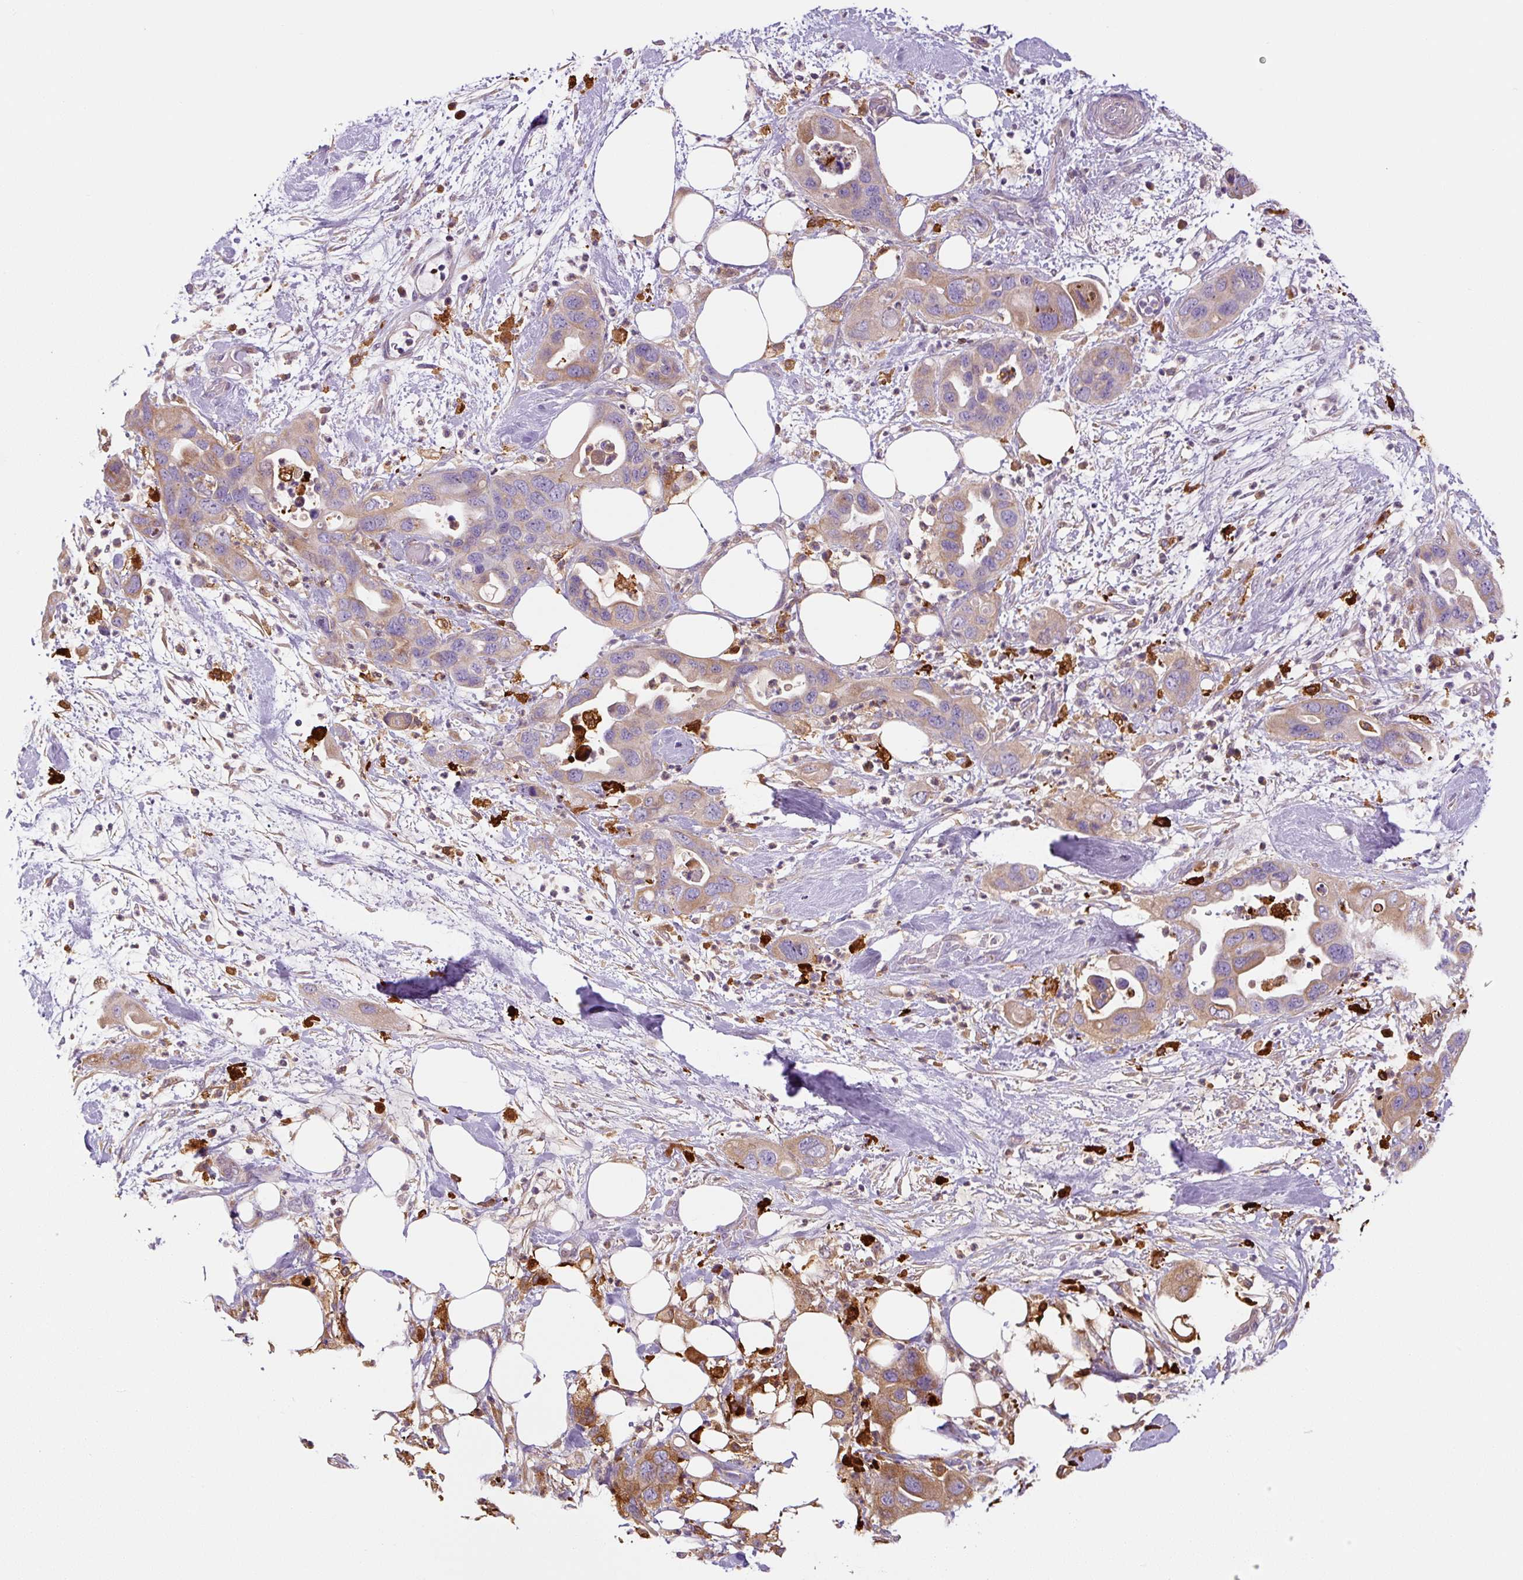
{"staining": {"intensity": "moderate", "quantity": "25%-75%", "location": "cytoplasmic/membranous"}, "tissue": "pancreatic cancer", "cell_type": "Tumor cells", "image_type": "cancer", "snomed": [{"axis": "morphology", "description": "Adenocarcinoma, NOS"}, {"axis": "topography", "description": "Pancreas"}], "caption": "Brown immunohistochemical staining in human pancreatic adenocarcinoma shows moderate cytoplasmic/membranous positivity in about 25%-75% of tumor cells. Using DAB (3,3'-diaminobenzidine) (brown) and hematoxylin (blue) stains, captured at high magnification using brightfield microscopy.", "gene": "FUT10", "patient": {"sex": "female", "age": 71}}